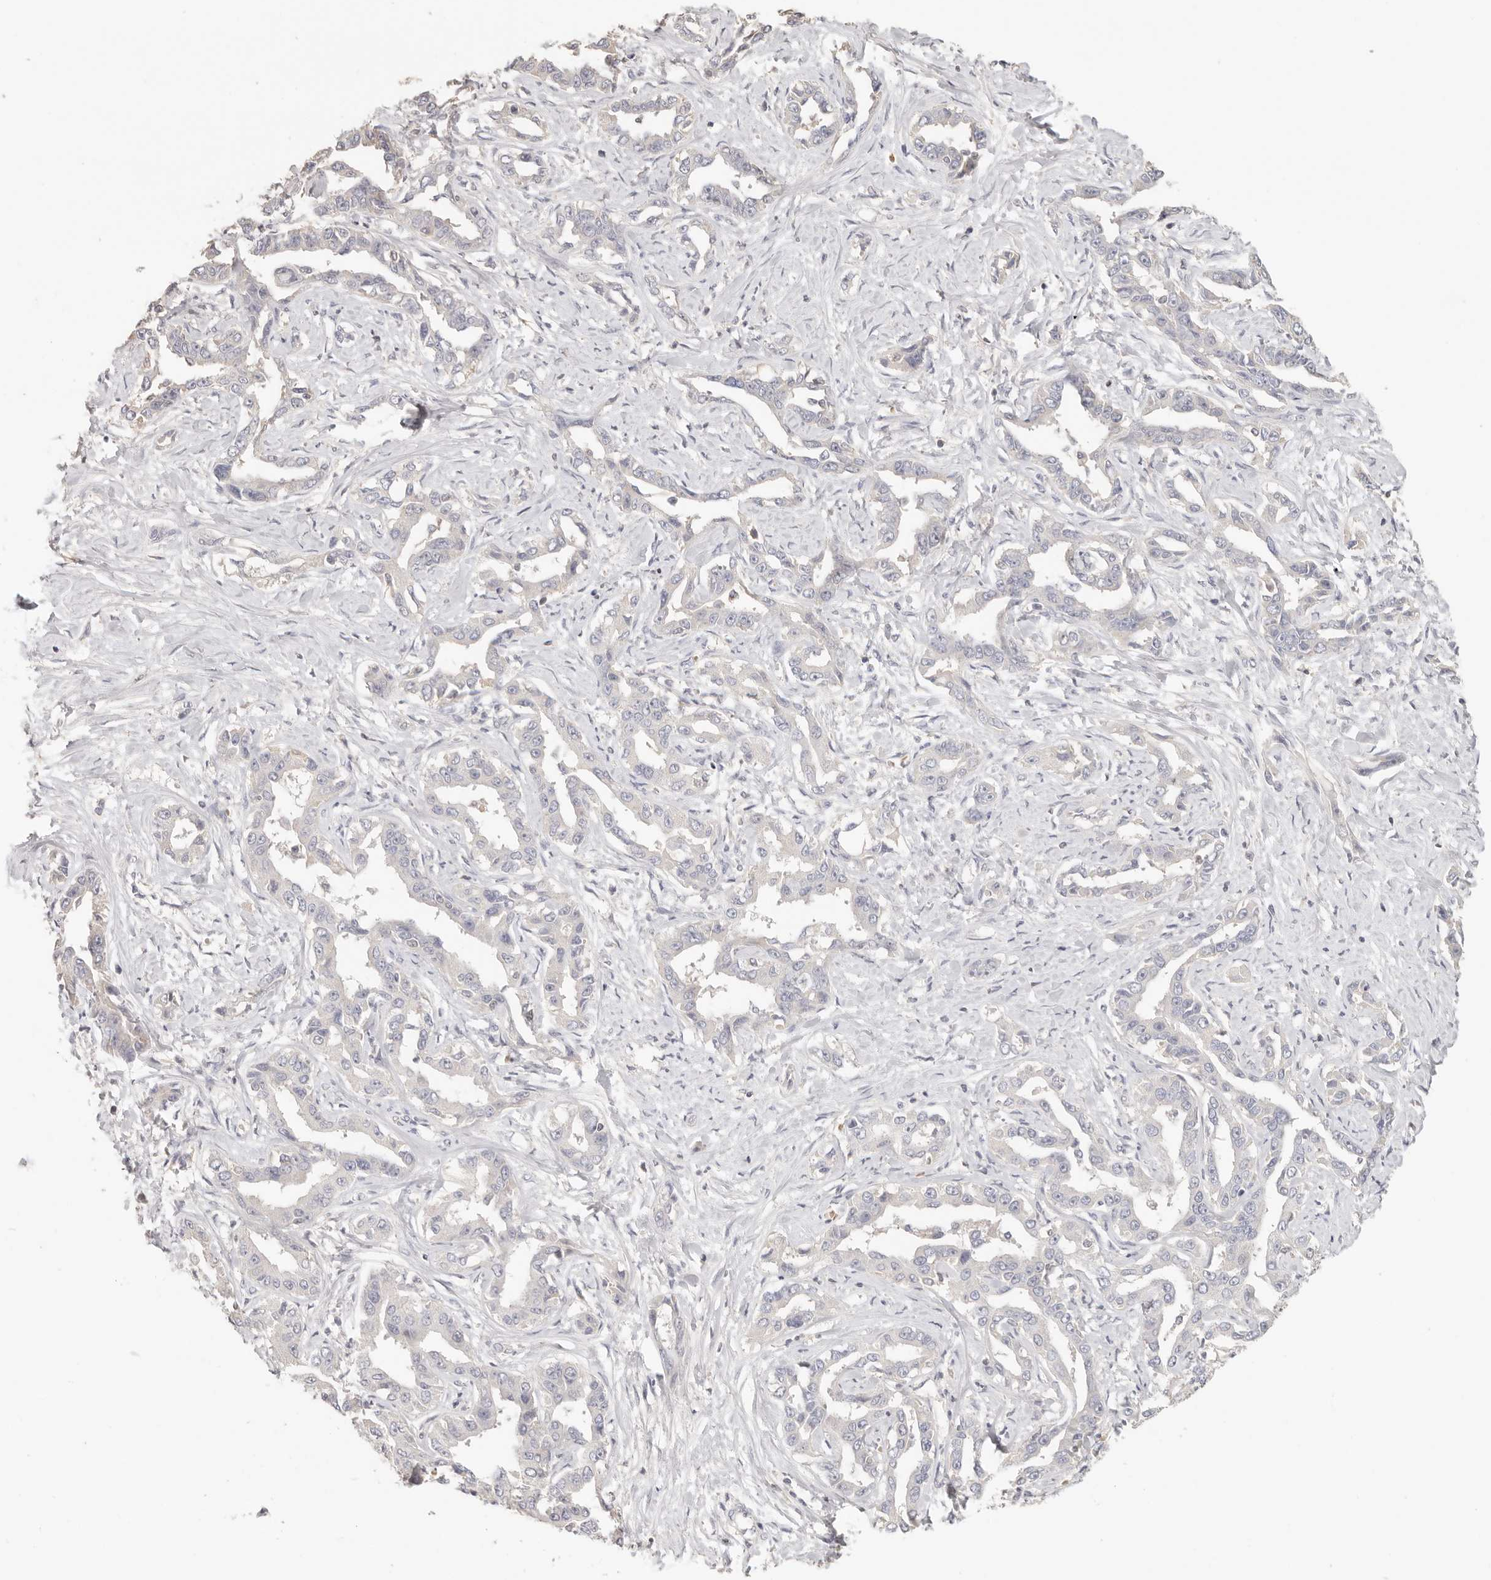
{"staining": {"intensity": "negative", "quantity": "none", "location": "none"}, "tissue": "liver cancer", "cell_type": "Tumor cells", "image_type": "cancer", "snomed": [{"axis": "morphology", "description": "Cholangiocarcinoma"}, {"axis": "topography", "description": "Liver"}], "caption": "The immunohistochemistry (IHC) photomicrograph has no significant expression in tumor cells of liver cholangiocarcinoma tissue.", "gene": "CSK", "patient": {"sex": "male", "age": 59}}